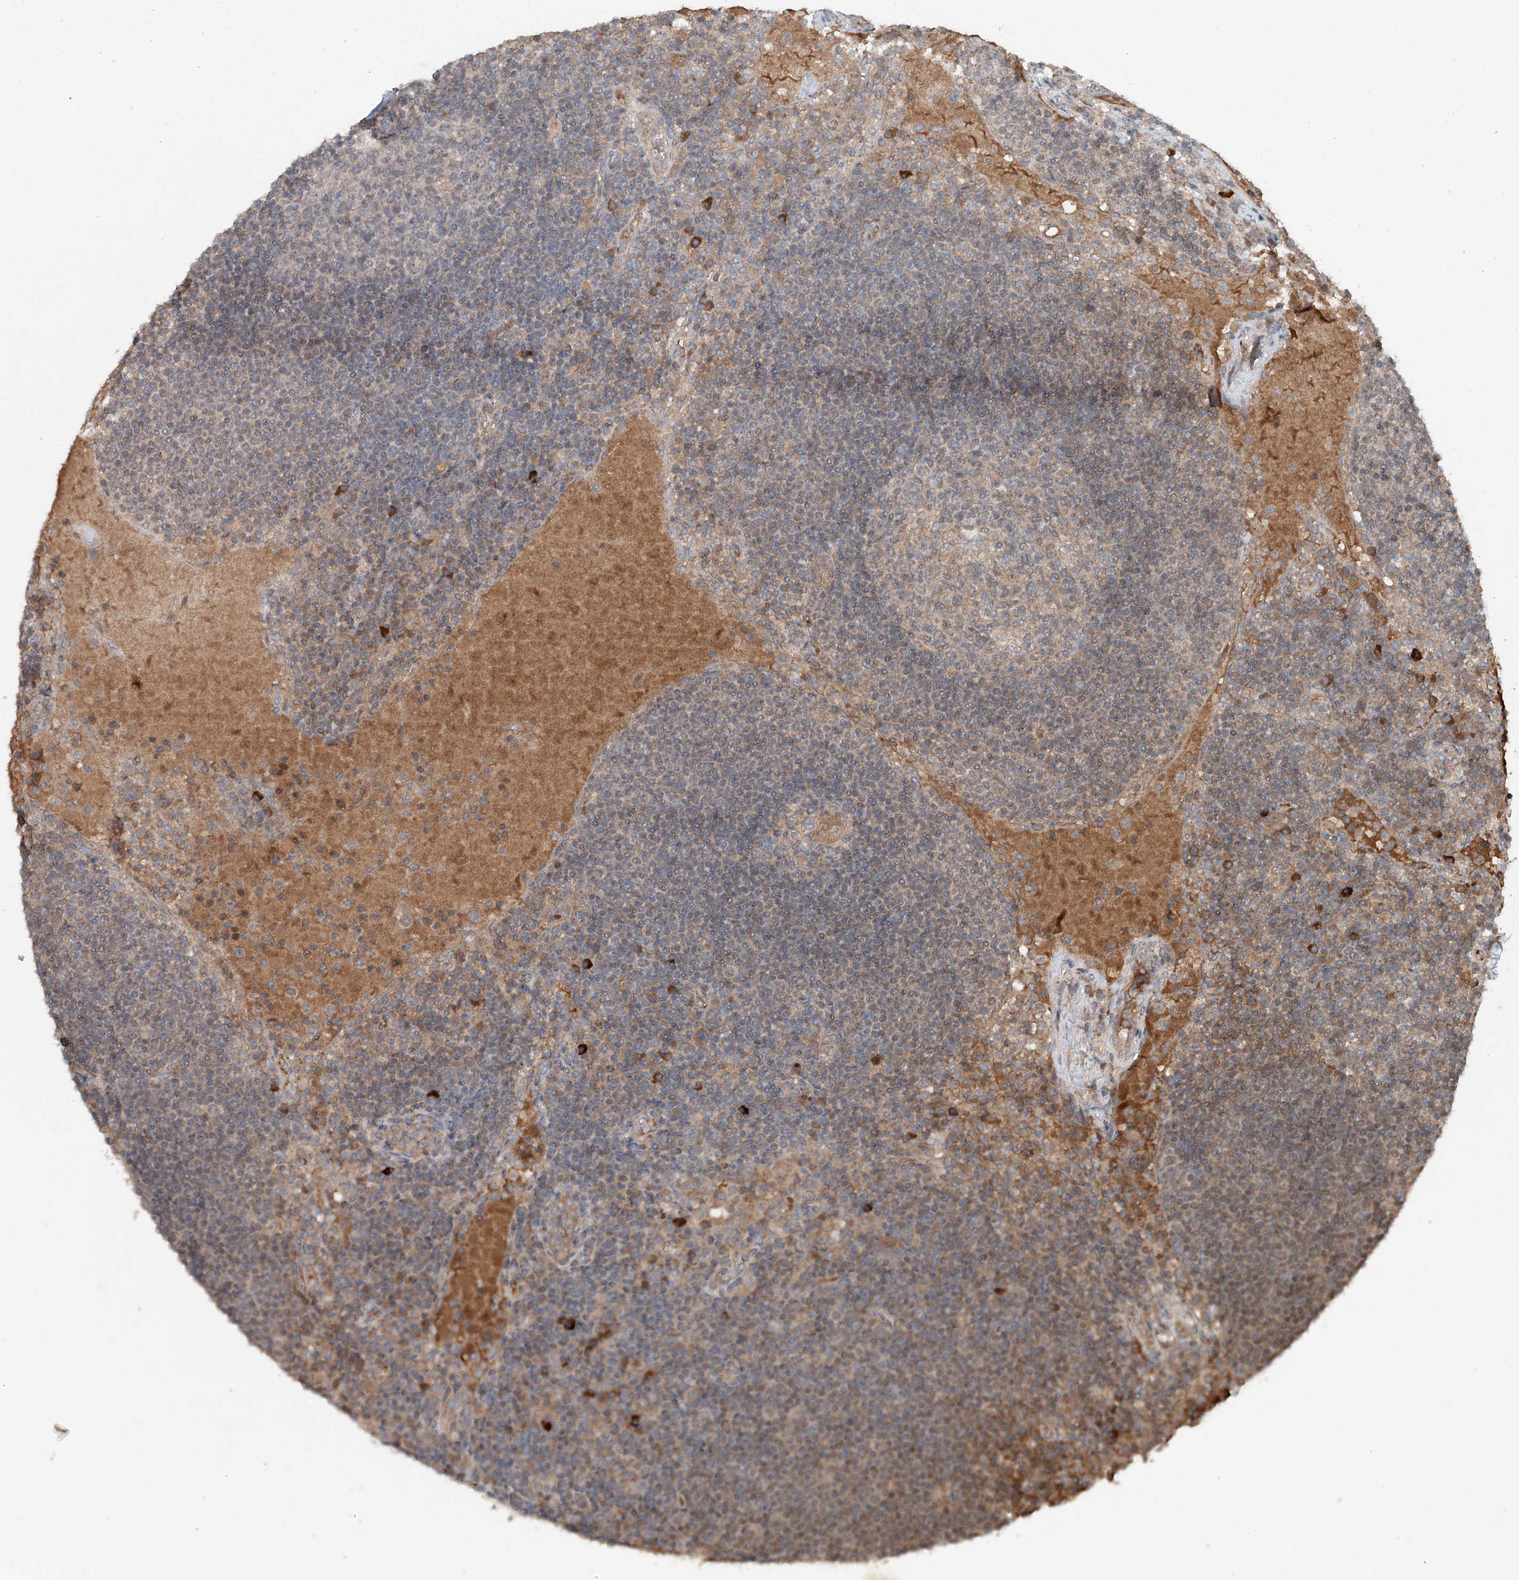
{"staining": {"intensity": "weak", "quantity": "25%-75%", "location": "cytoplasmic/membranous,nuclear"}, "tissue": "lymph node", "cell_type": "Germinal center cells", "image_type": "normal", "snomed": [{"axis": "morphology", "description": "Normal tissue, NOS"}, {"axis": "topography", "description": "Lymph node"}], "caption": "A photomicrograph of lymph node stained for a protein displays weak cytoplasmic/membranous,nuclear brown staining in germinal center cells.", "gene": "ADAM23", "patient": {"sex": "female", "age": 53}}